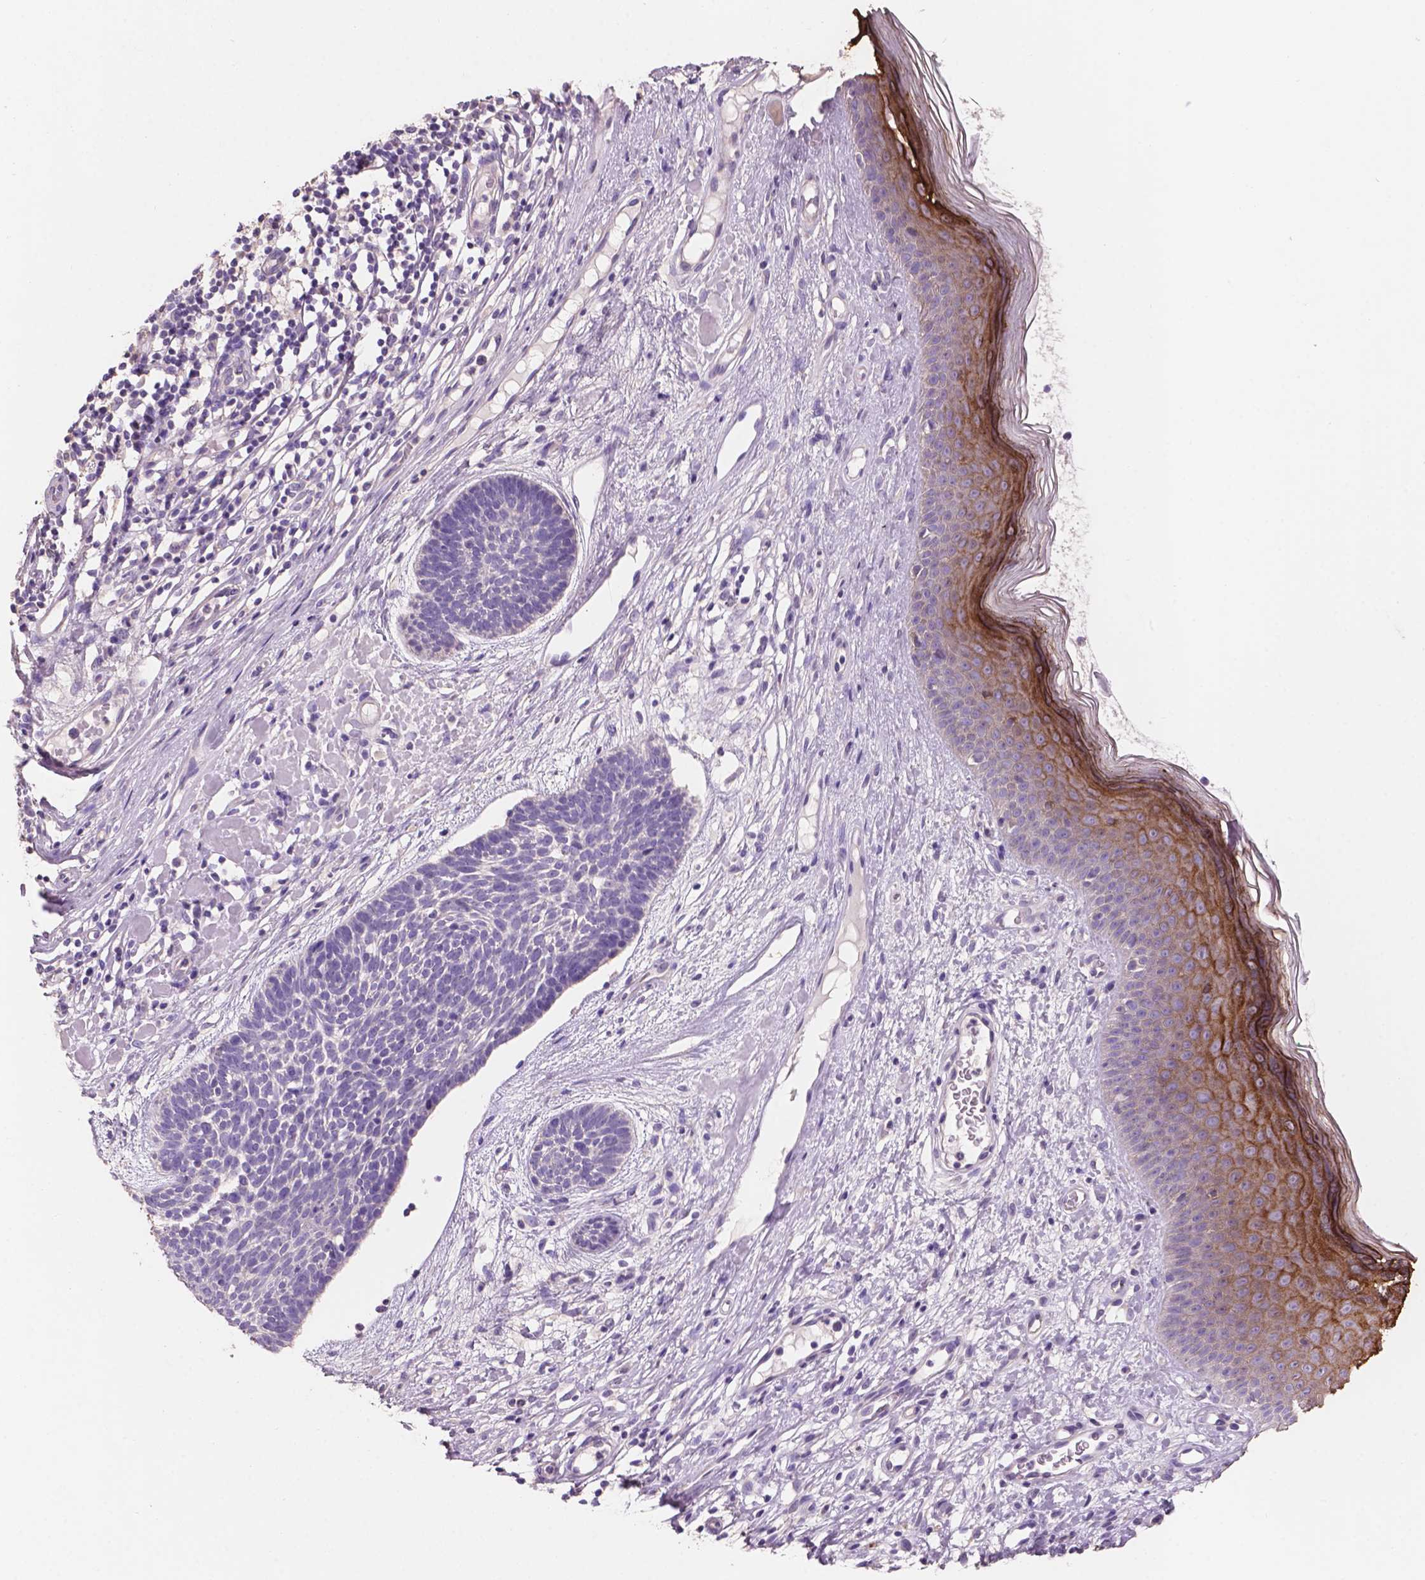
{"staining": {"intensity": "negative", "quantity": "none", "location": "none"}, "tissue": "skin cancer", "cell_type": "Tumor cells", "image_type": "cancer", "snomed": [{"axis": "morphology", "description": "Basal cell carcinoma"}, {"axis": "topography", "description": "Skin"}], "caption": "Immunohistochemistry (IHC) of skin cancer (basal cell carcinoma) displays no expression in tumor cells.", "gene": "SBSN", "patient": {"sex": "male", "age": 85}}